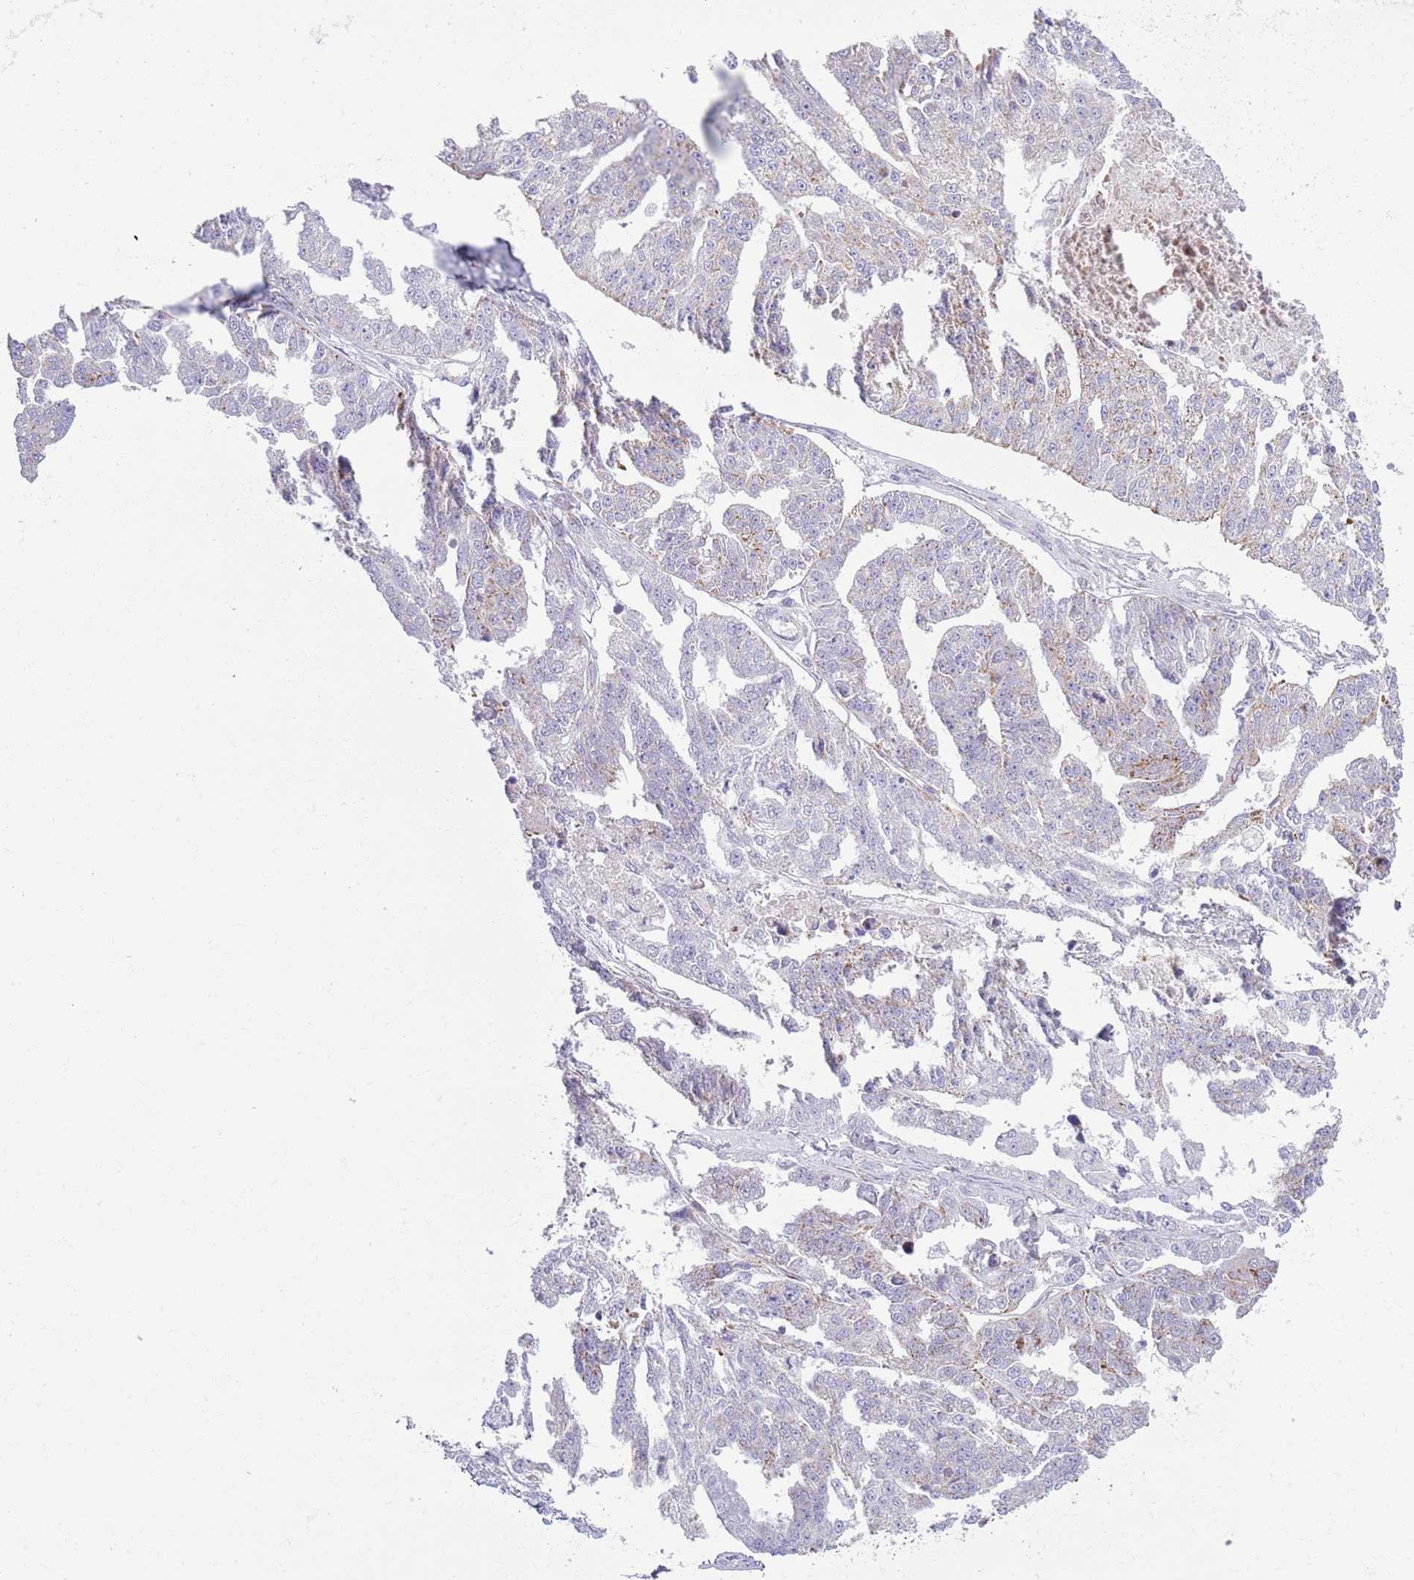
{"staining": {"intensity": "negative", "quantity": "none", "location": "none"}, "tissue": "ovarian cancer", "cell_type": "Tumor cells", "image_type": "cancer", "snomed": [{"axis": "morphology", "description": "Cystadenocarcinoma, serous, NOS"}, {"axis": "topography", "description": "Ovary"}], "caption": "High magnification brightfield microscopy of ovarian cancer stained with DAB (brown) and counterstained with hematoxylin (blue): tumor cells show no significant staining.", "gene": "ATP6V1B1", "patient": {"sex": "female", "age": 58}}